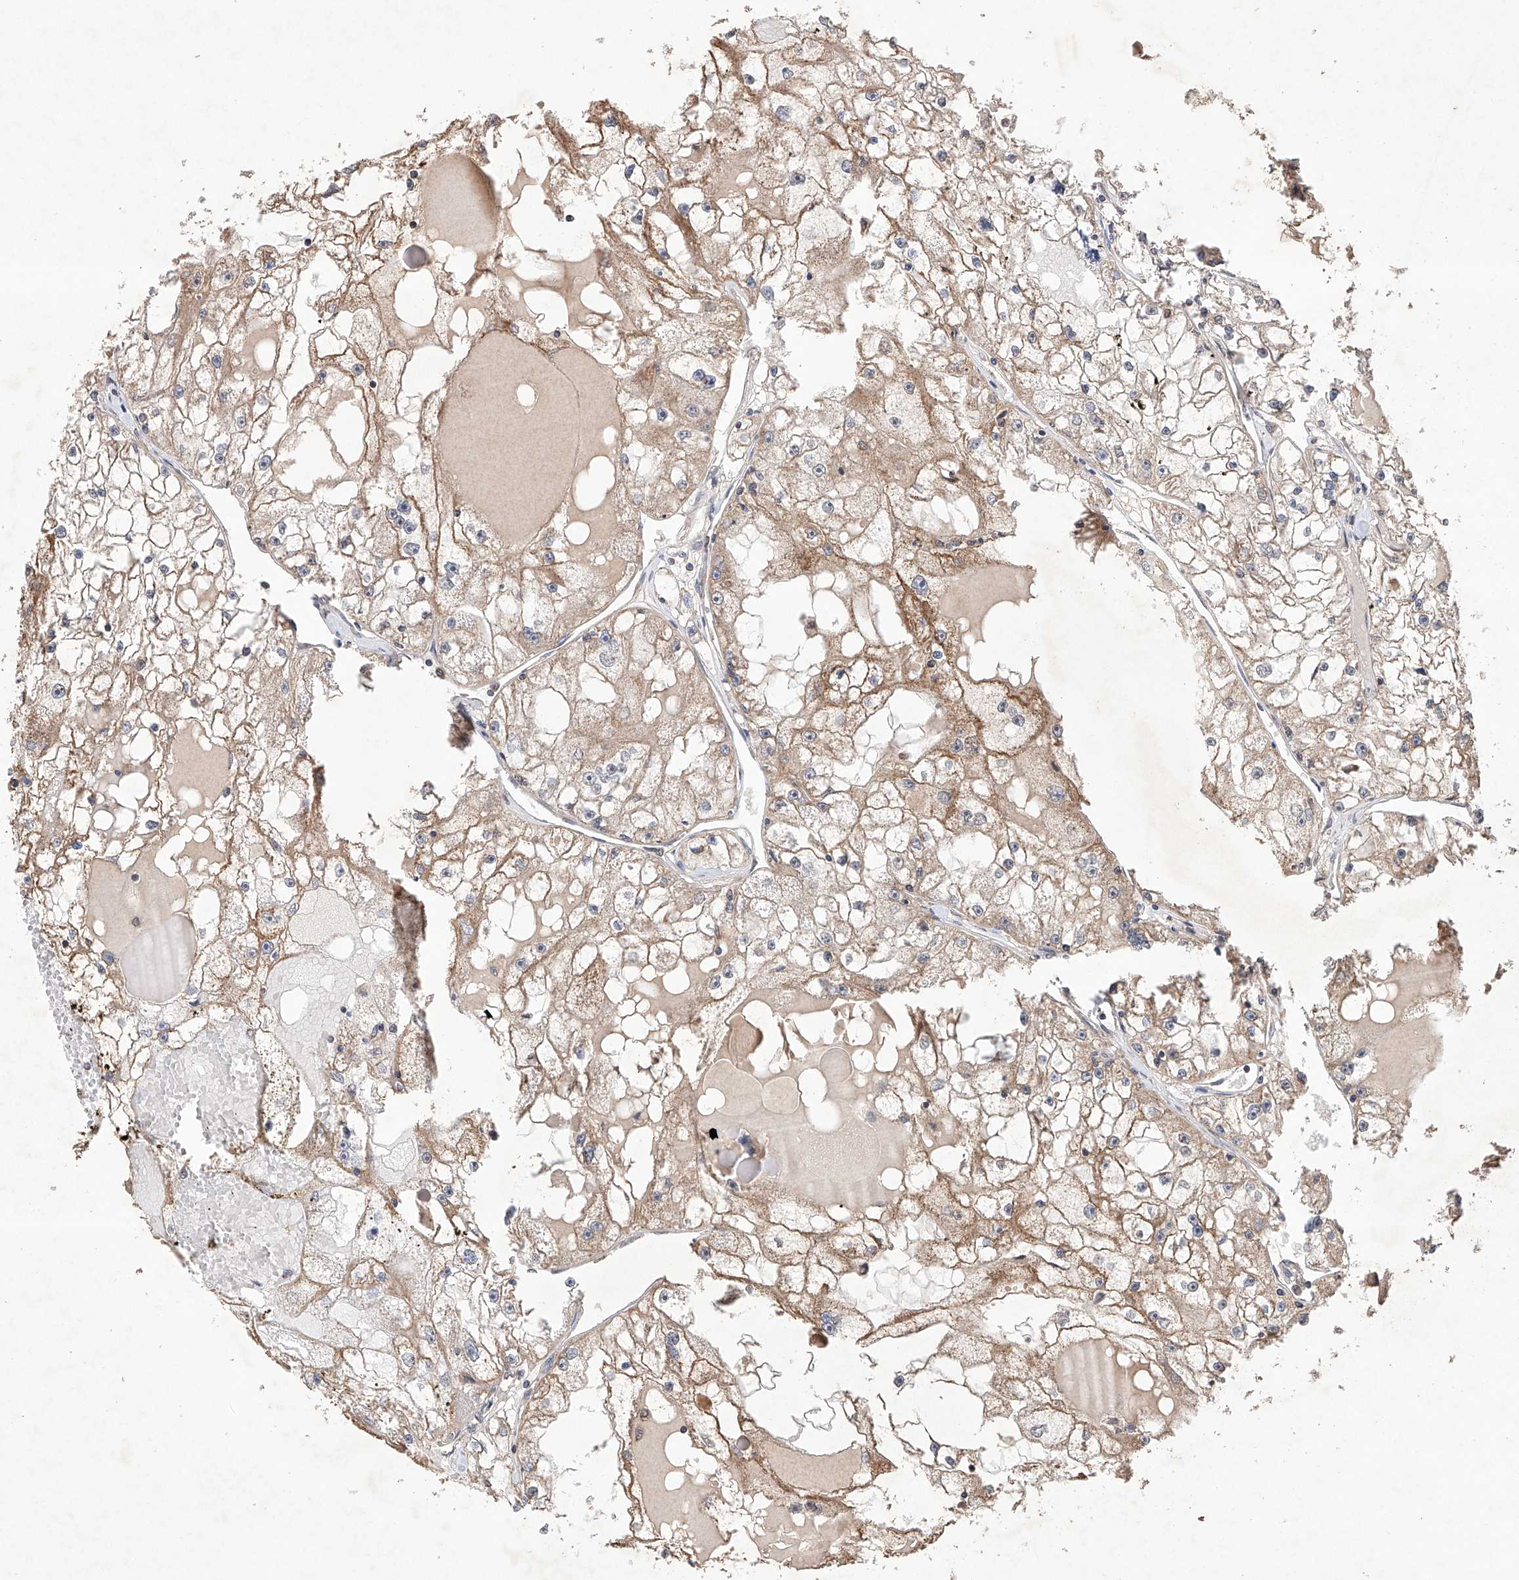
{"staining": {"intensity": "weak", "quantity": ">75%", "location": "cytoplasmic/membranous"}, "tissue": "renal cancer", "cell_type": "Tumor cells", "image_type": "cancer", "snomed": [{"axis": "morphology", "description": "Adenocarcinoma, NOS"}, {"axis": "topography", "description": "Kidney"}], "caption": "A micrograph of adenocarcinoma (renal) stained for a protein shows weak cytoplasmic/membranous brown staining in tumor cells.", "gene": "LURAP1", "patient": {"sex": "male", "age": 56}}